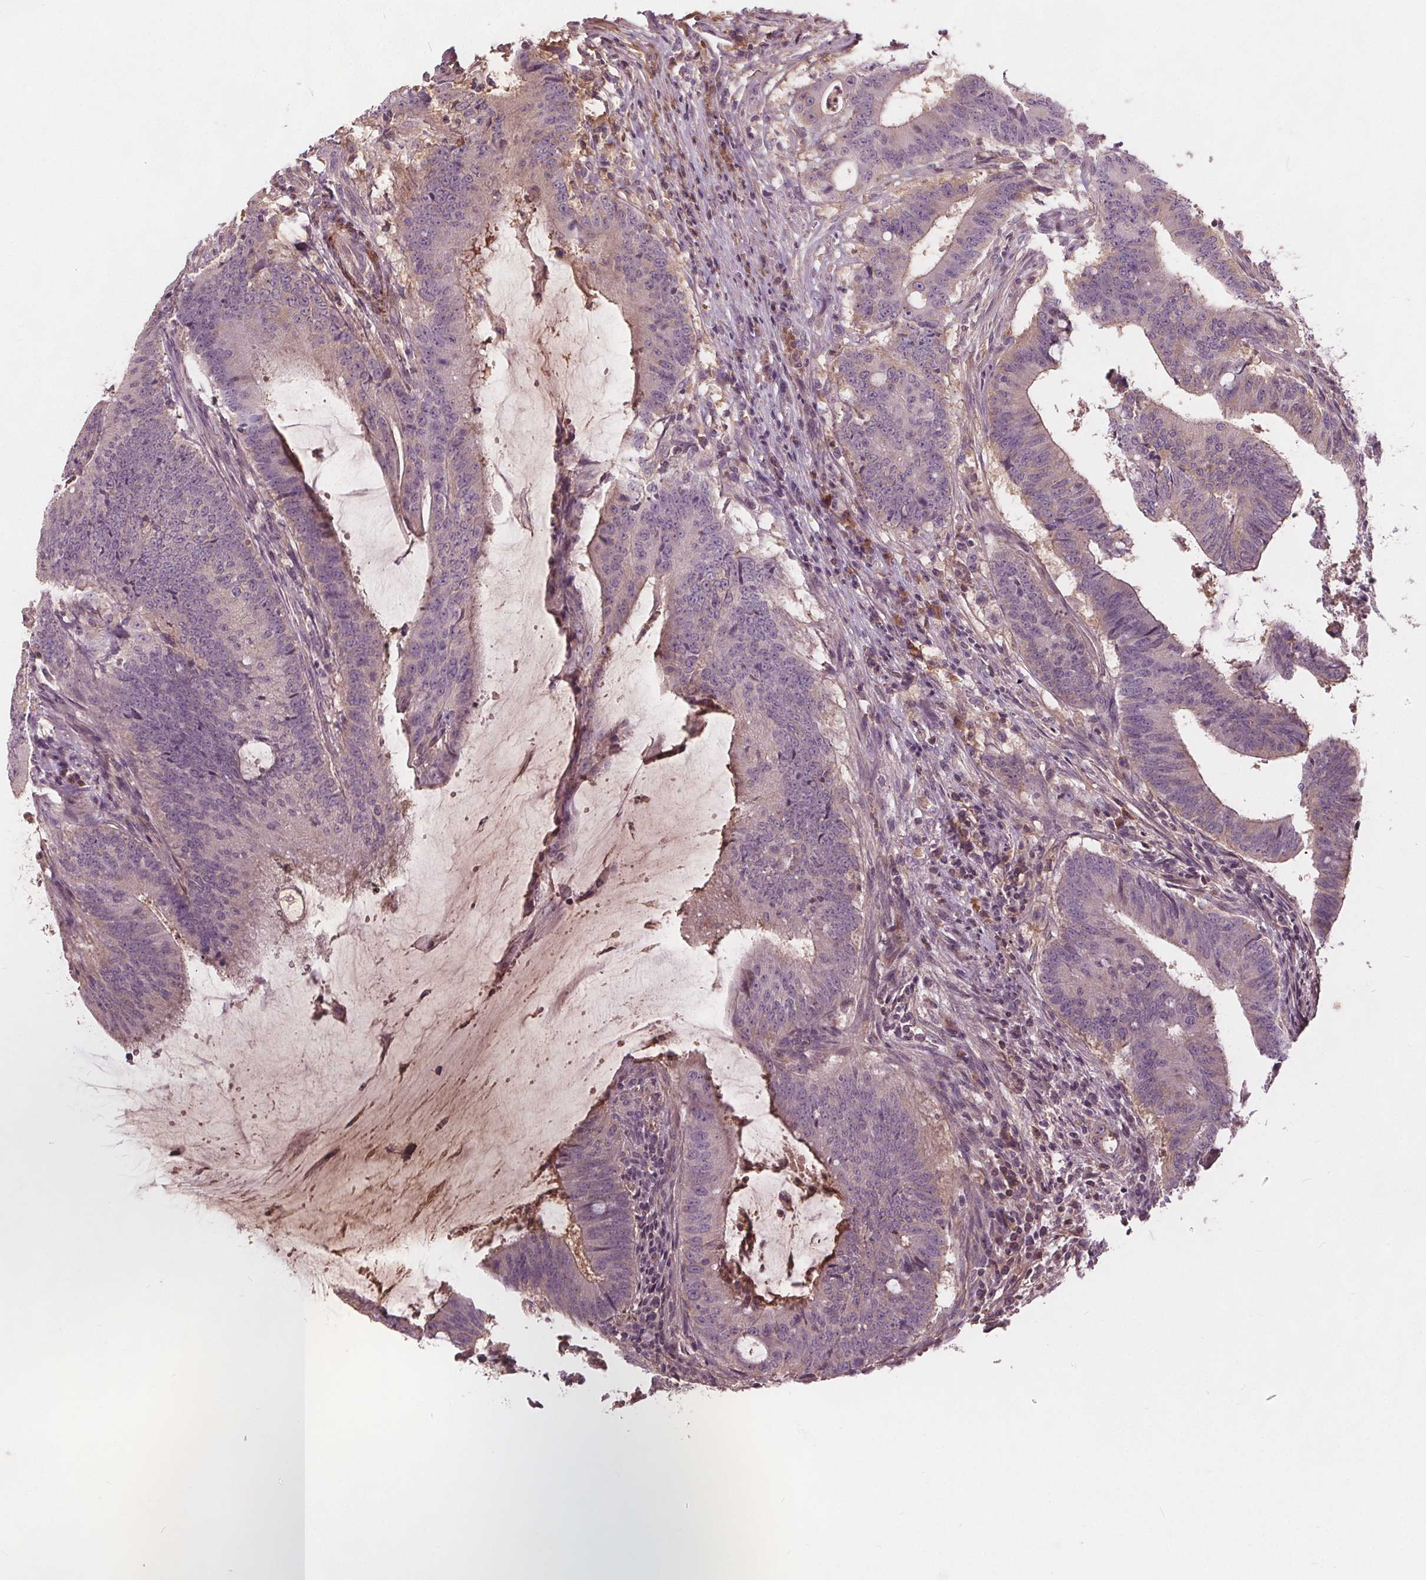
{"staining": {"intensity": "negative", "quantity": "none", "location": "none"}, "tissue": "colorectal cancer", "cell_type": "Tumor cells", "image_type": "cancer", "snomed": [{"axis": "morphology", "description": "Adenocarcinoma, NOS"}, {"axis": "topography", "description": "Colon"}], "caption": "This is an immunohistochemistry (IHC) micrograph of colorectal cancer. There is no expression in tumor cells.", "gene": "PDGFD", "patient": {"sex": "female", "age": 43}}